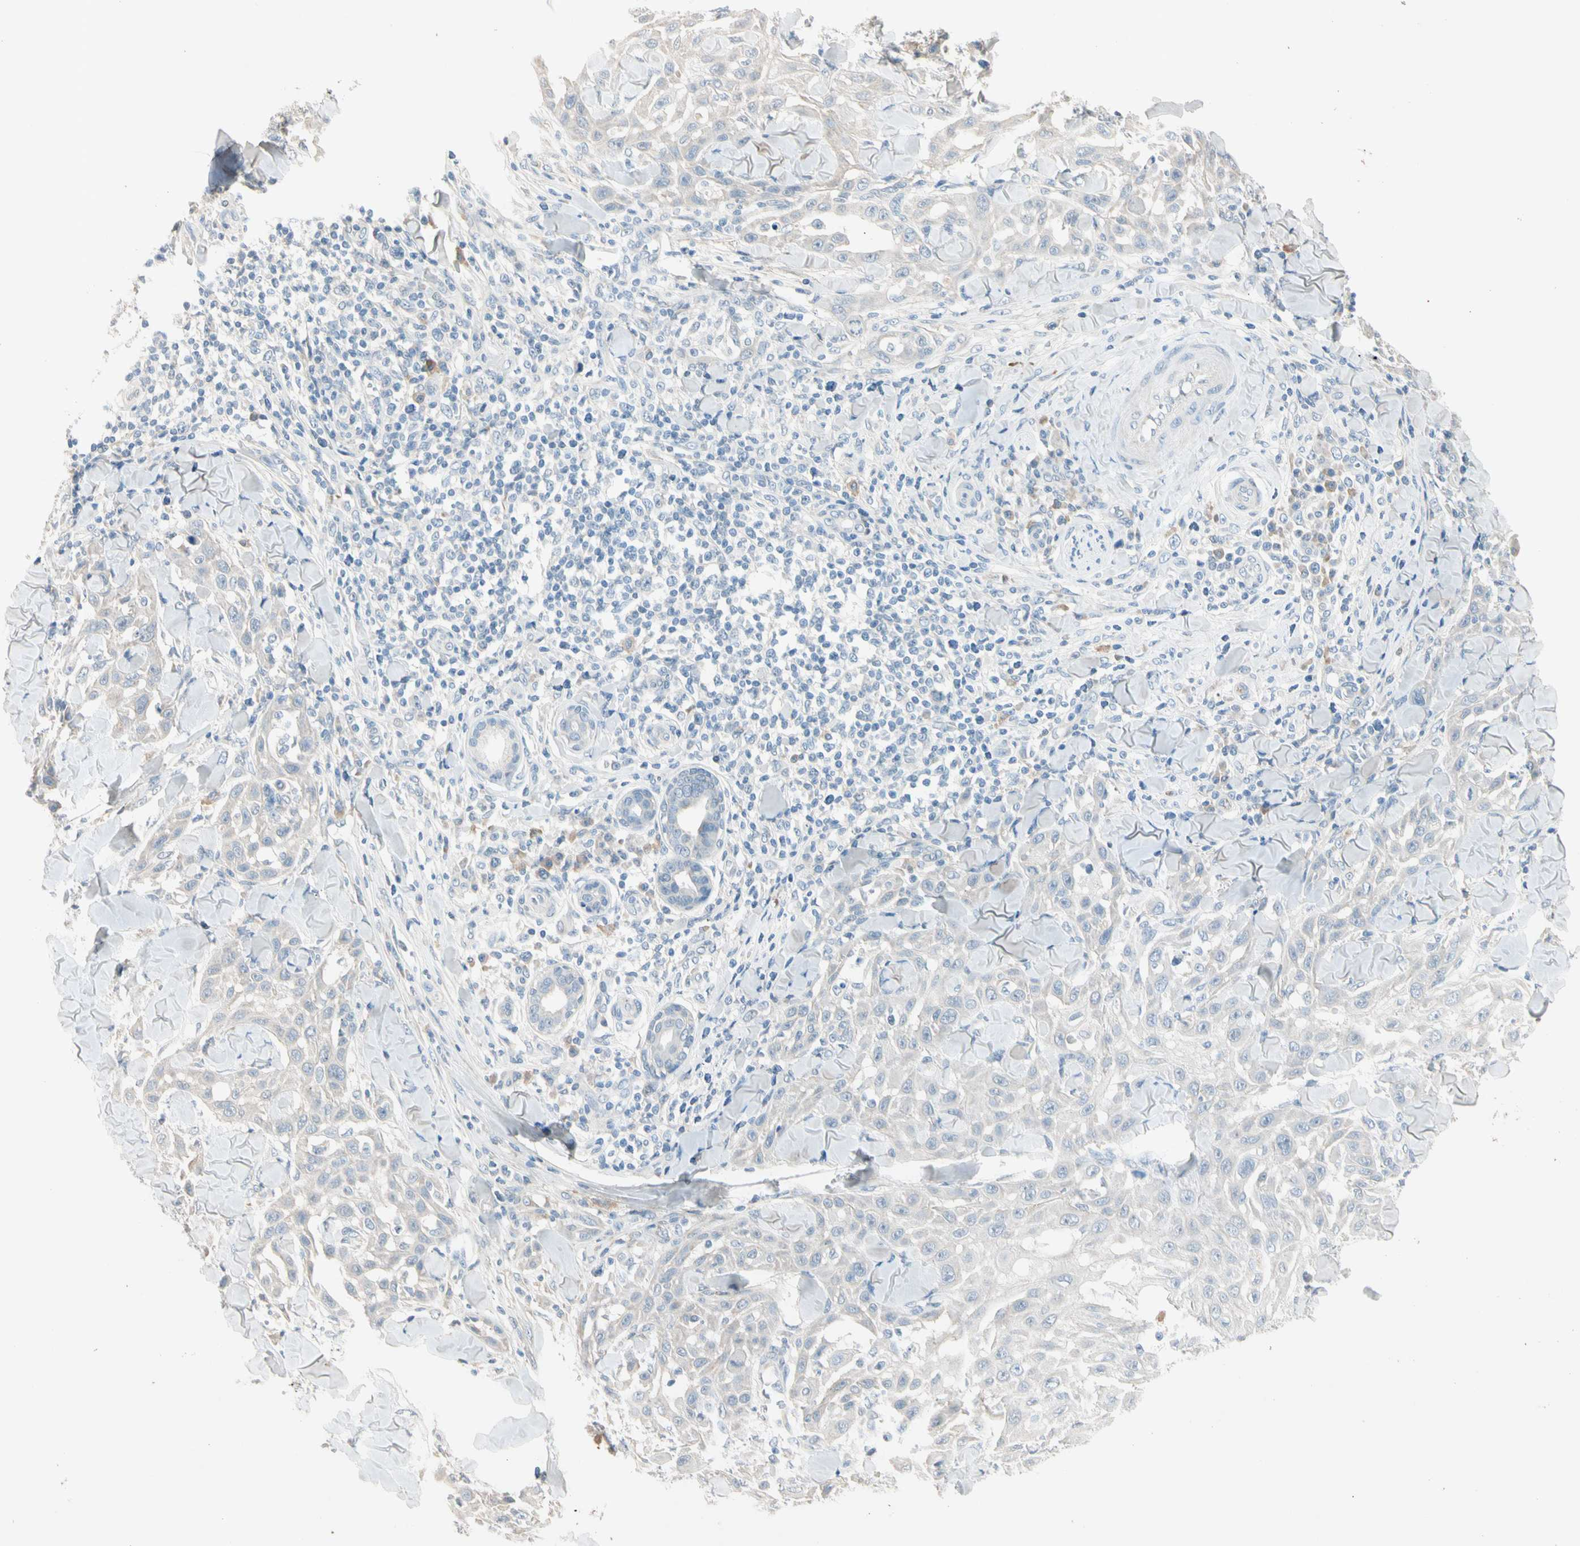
{"staining": {"intensity": "negative", "quantity": "none", "location": "none"}, "tissue": "skin cancer", "cell_type": "Tumor cells", "image_type": "cancer", "snomed": [{"axis": "morphology", "description": "Squamous cell carcinoma, NOS"}, {"axis": "topography", "description": "Skin"}], "caption": "The micrograph exhibits no staining of tumor cells in squamous cell carcinoma (skin).", "gene": "SERPIND1", "patient": {"sex": "male", "age": 24}}